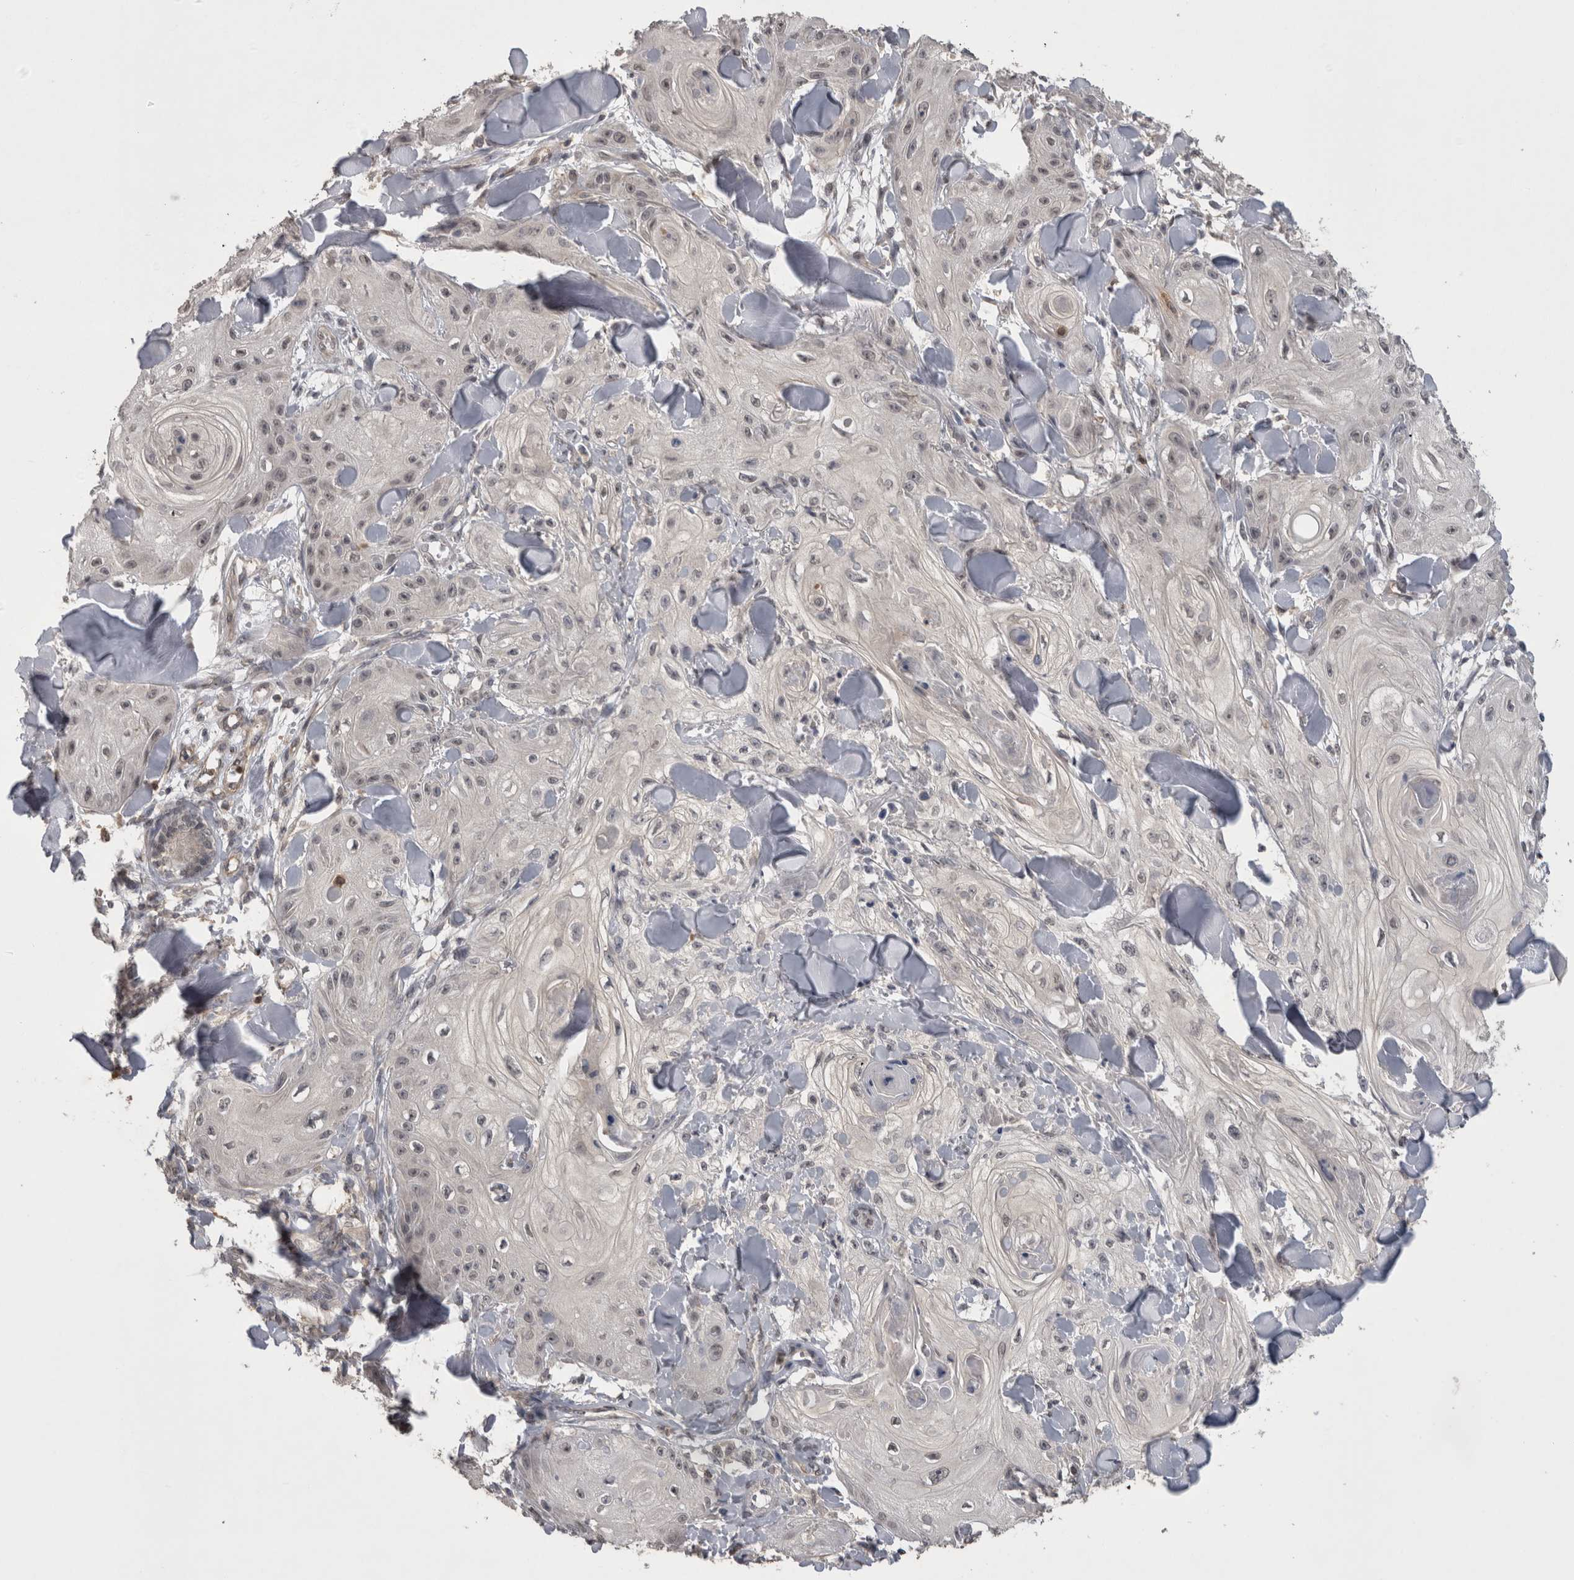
{"staining": {"intensity": "weak", "quantity": "<25%", "location": "nuclear"}, "tissue": "skin cancer", "cell_type": "Tumor cells", "image_type": "cancer", "snomed": [{"axis": "morphology", "description": "Squamous cell carcinoma, NOS"}, {"axis": "topography", "description": "Skin"}], "caption": "Immunohistochemistry image of neoplastic tissue: human squamous cell carcinoma (skin) stained with DAB reveals no significant protein positivity in tumor cells.", "gene": "NFATC2", "patient": {"sex": "male", "age": 74}}